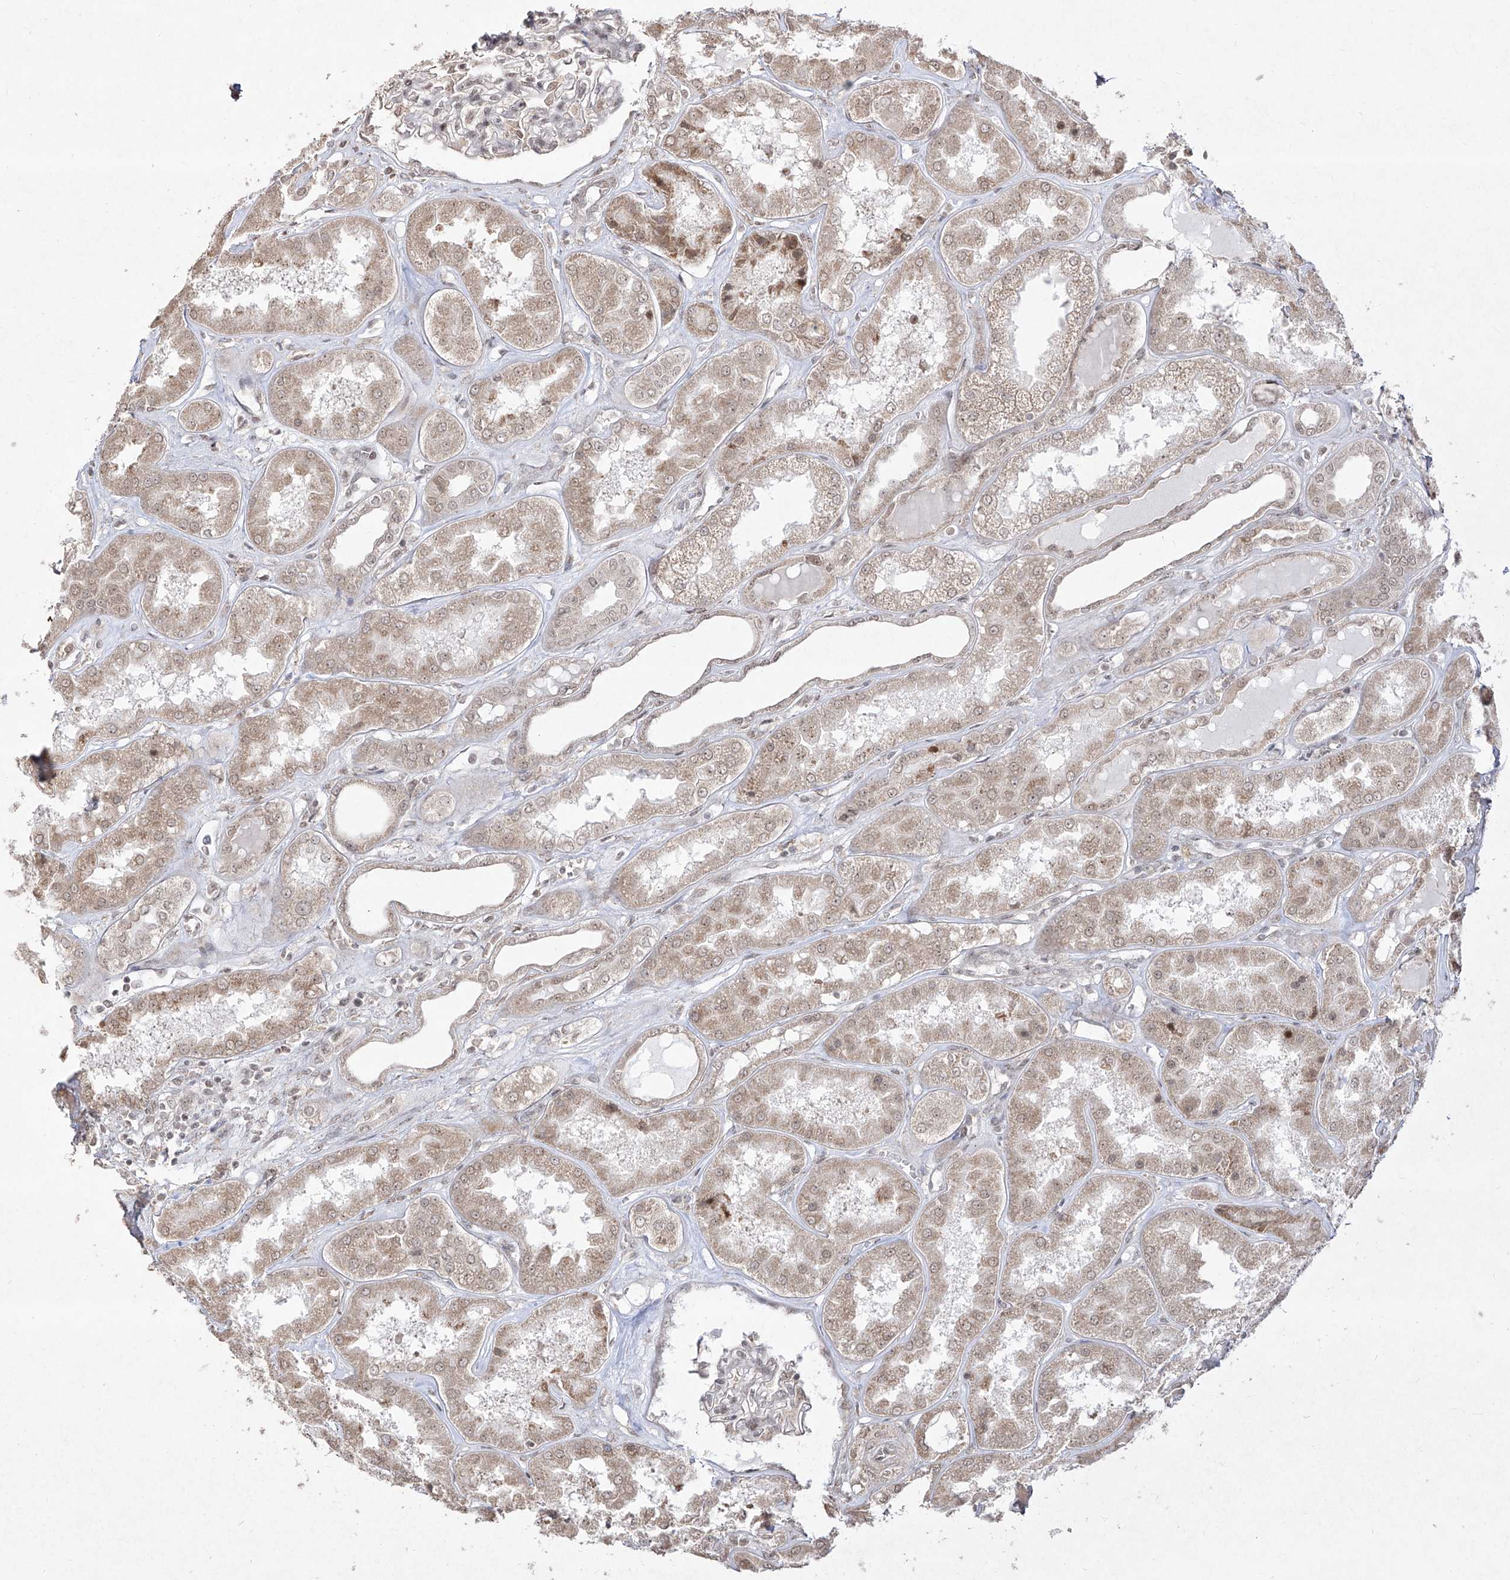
{"staining": {"intensity": "moderate", "quantity": "25%-75%", "location": "nuclear"}, "tissue": "kidney", "cell_type": "Cells in glomeruli", "image_type": "normal", "snomed": [{"axis": "morphology", "description": "Normal tissue, NOS"}, {"axis": "topography", "description": "Kidney"}], "caption": "Kidney stained for a protein displays moderate nuclear positivity in cells in glomeruli. The staining was performed using DAB, with brown indicating positive protein expression. Nuclei are stained blue with hematoxylin.", "gene": "SNRNP27", "patient": {"sex": "female", "age": 56}}